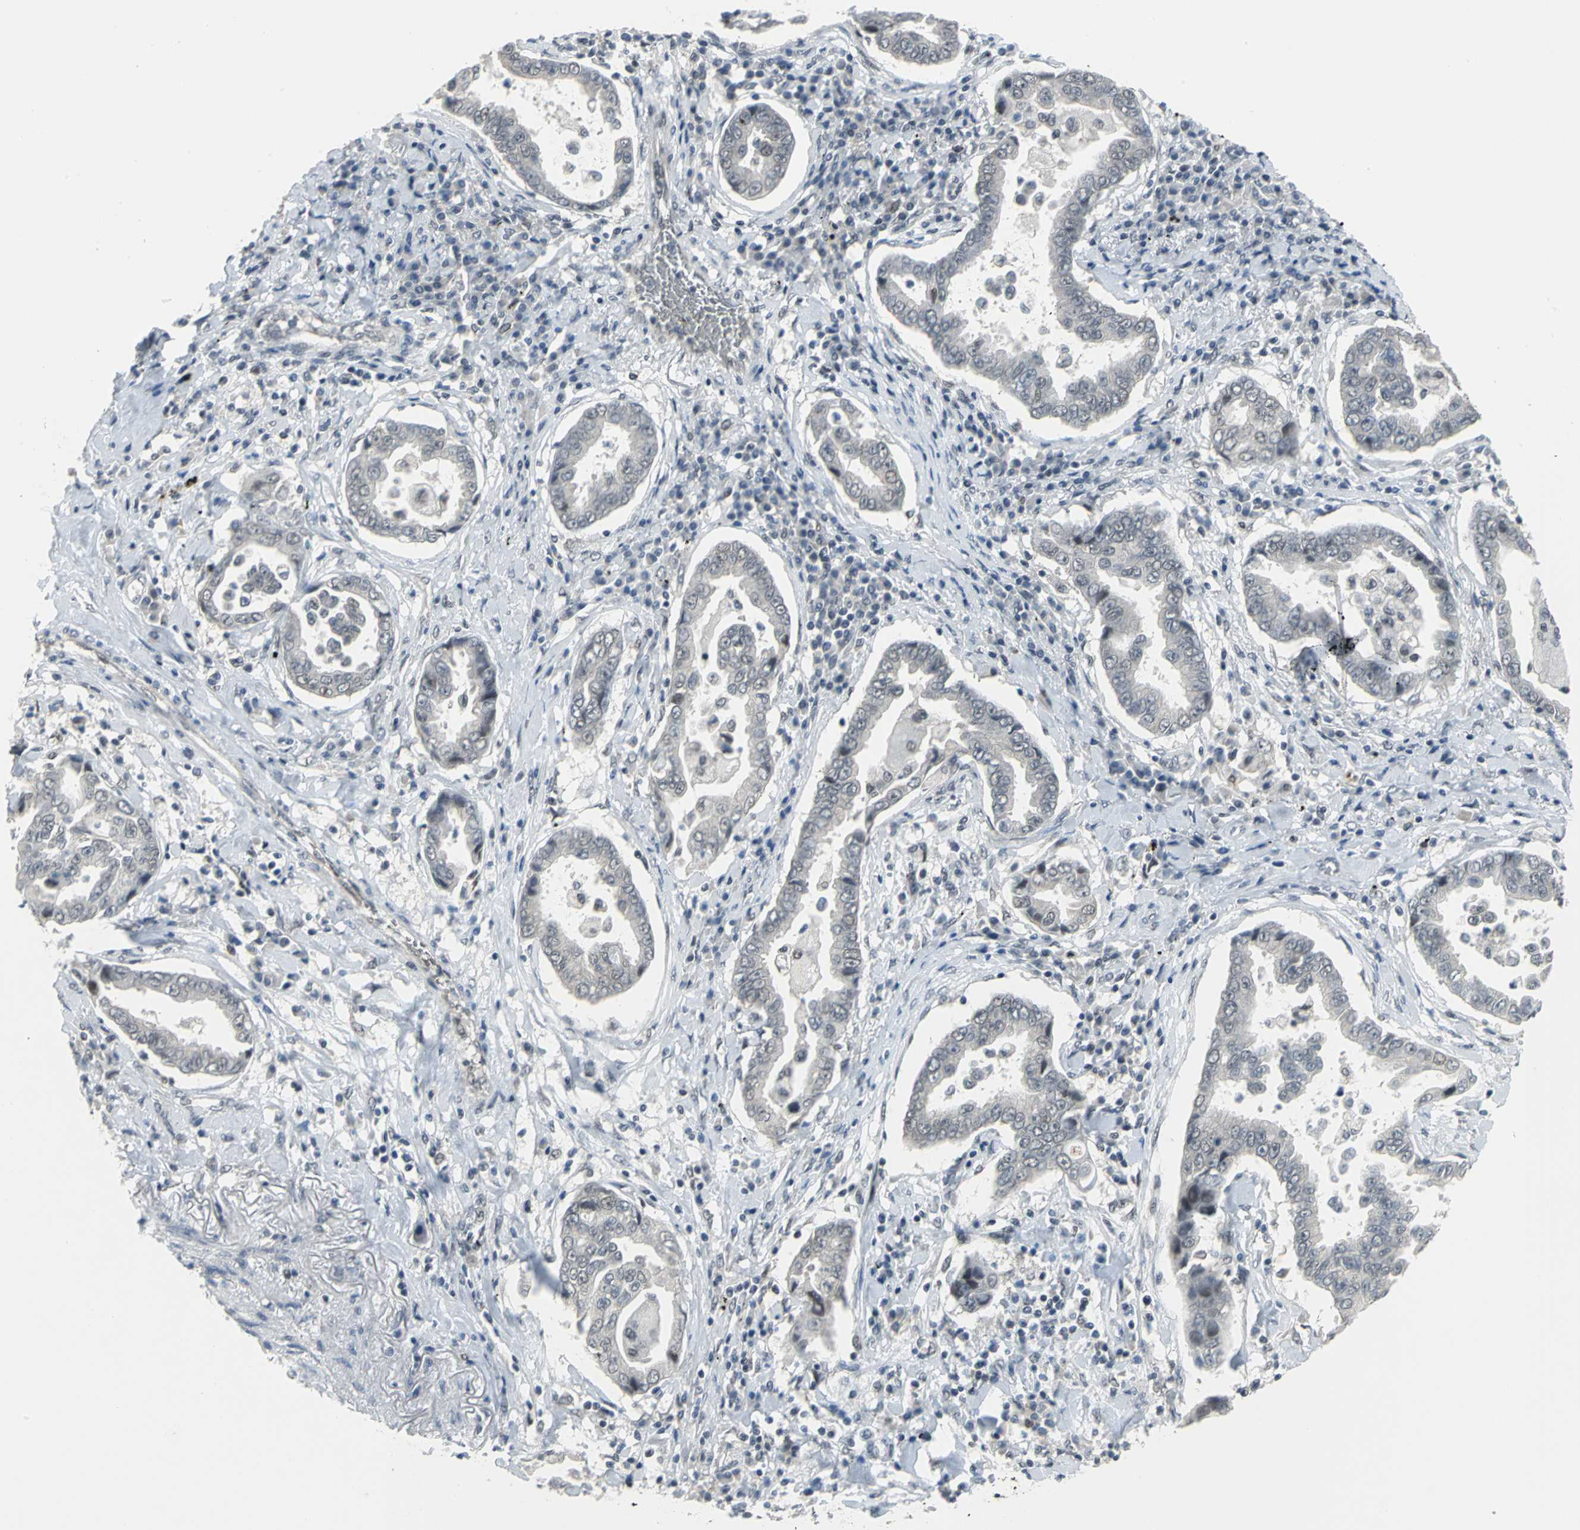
{"staining": {"intensity": "weak", "quantity": "25%-75%", "location": "nuclear"}, "tissue": "lung cancer", "cell_type": "Tumor cells", "image_type": "cancer", "snomed": [{"axis": "morphology", "description": "Normal tissue, NOS"}, {"axis": "morphology", "description": "Inflammation, NOS"}, {"axis": "morphology", "description": "Adenocarcinoma, NOS"}, {"axis": "topography", "description": "Lung"}], "caption": "Lung cancer tissue exhibits weak nuclear staining in approximately 25%-75% of tumor cells", "gene": "GLI3", "patient": {"sex": "female", "age": 64}}